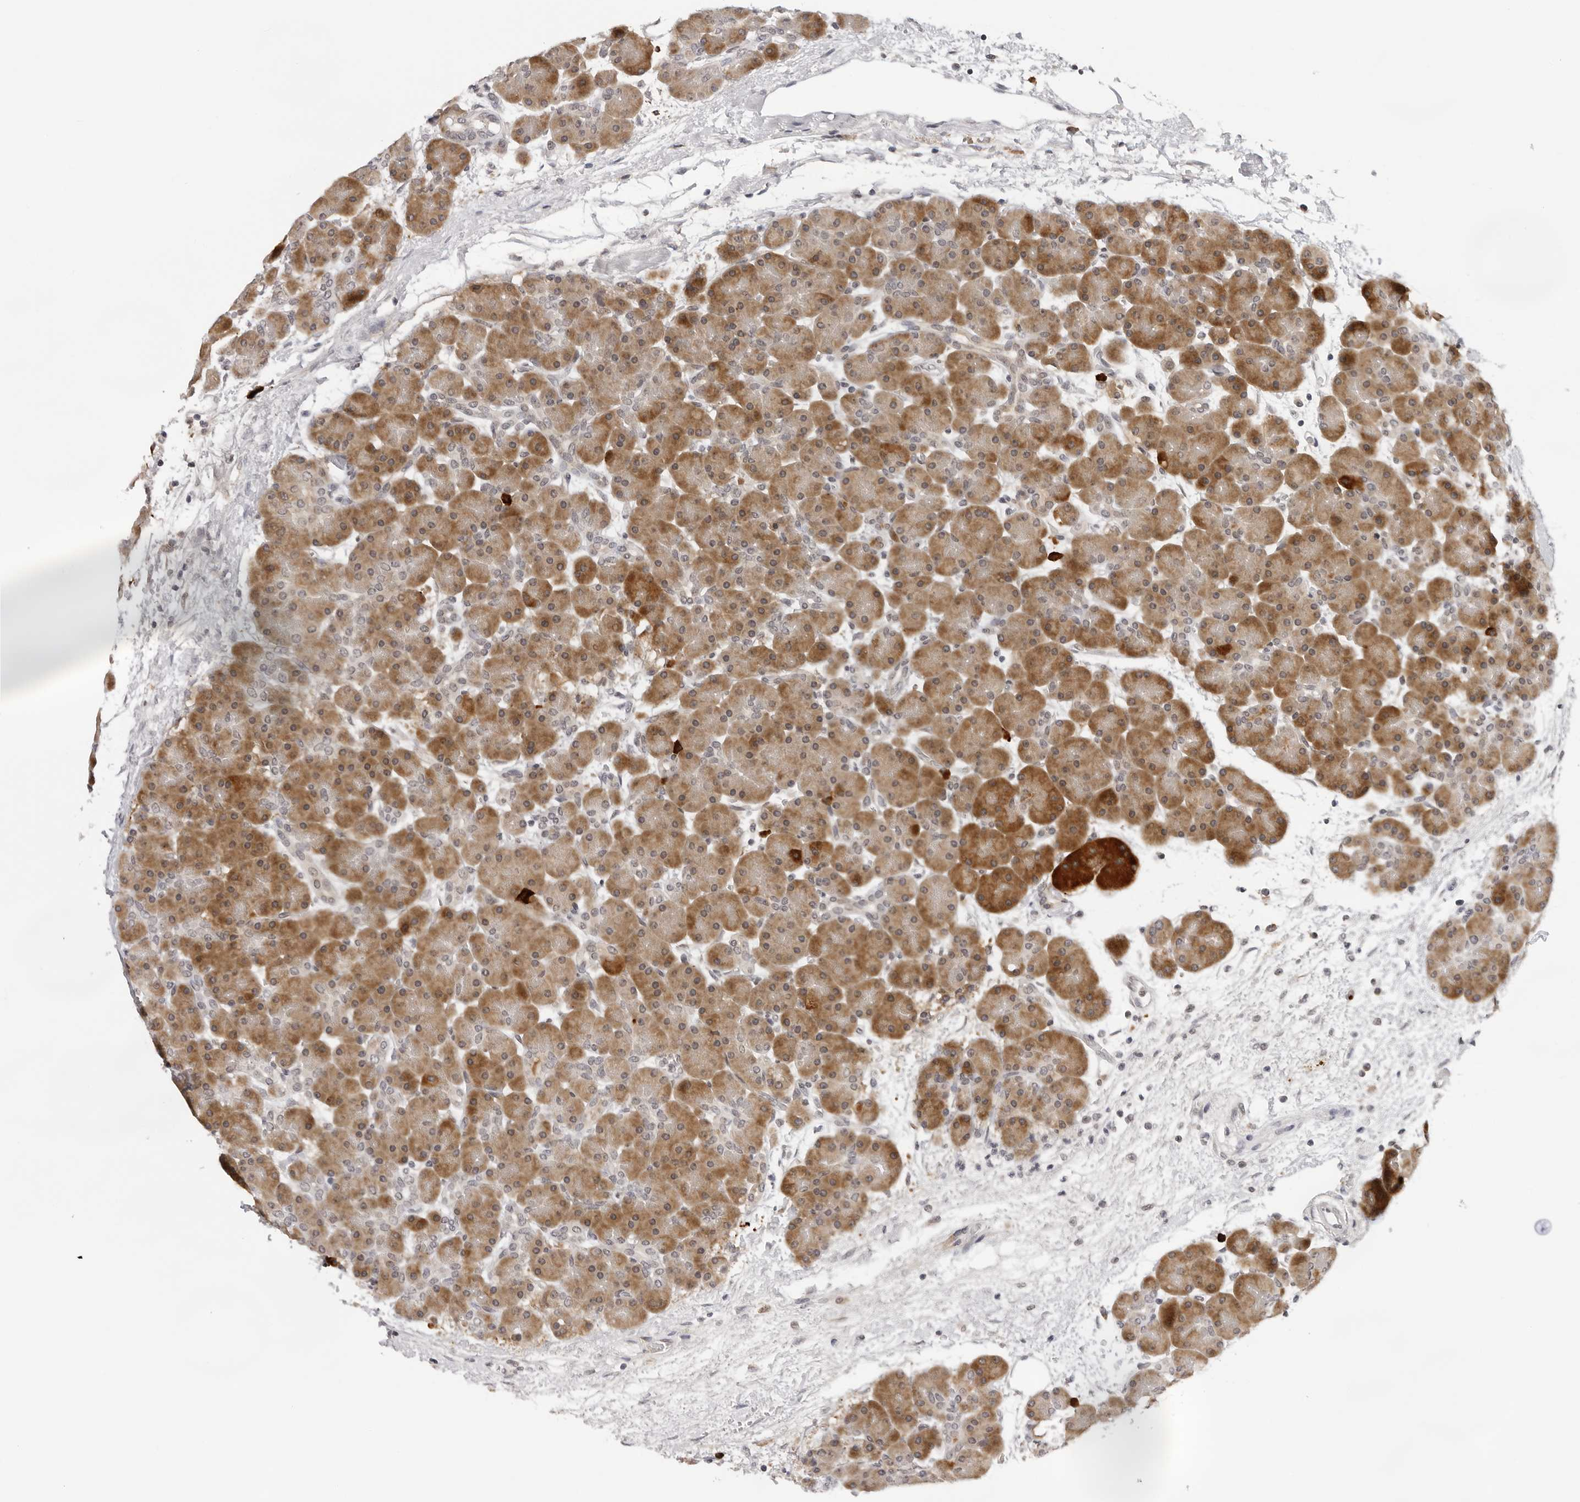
{"staining": {"intensity": "strong", "quantity": ">75%", "location": "cytoplasmic/membranous"}, "tissue": "pancreas", "cell_type": "Exocrine glandular cells", "image_type": "normal", "snomed": [{"axis": "morphology", "description": "Normal tissue, NOS"}, {"axis": "topography", "description": "Pancreas"}], "caption": "About >75% of exocrine glandular cells in unremarkable human pancreas show strong cytoplasmic/membranous protein positivity as visualized by brown immunohistochemical staining.", "gene": "IL17RA", "patient": {"sex": "male", "age": 66}}